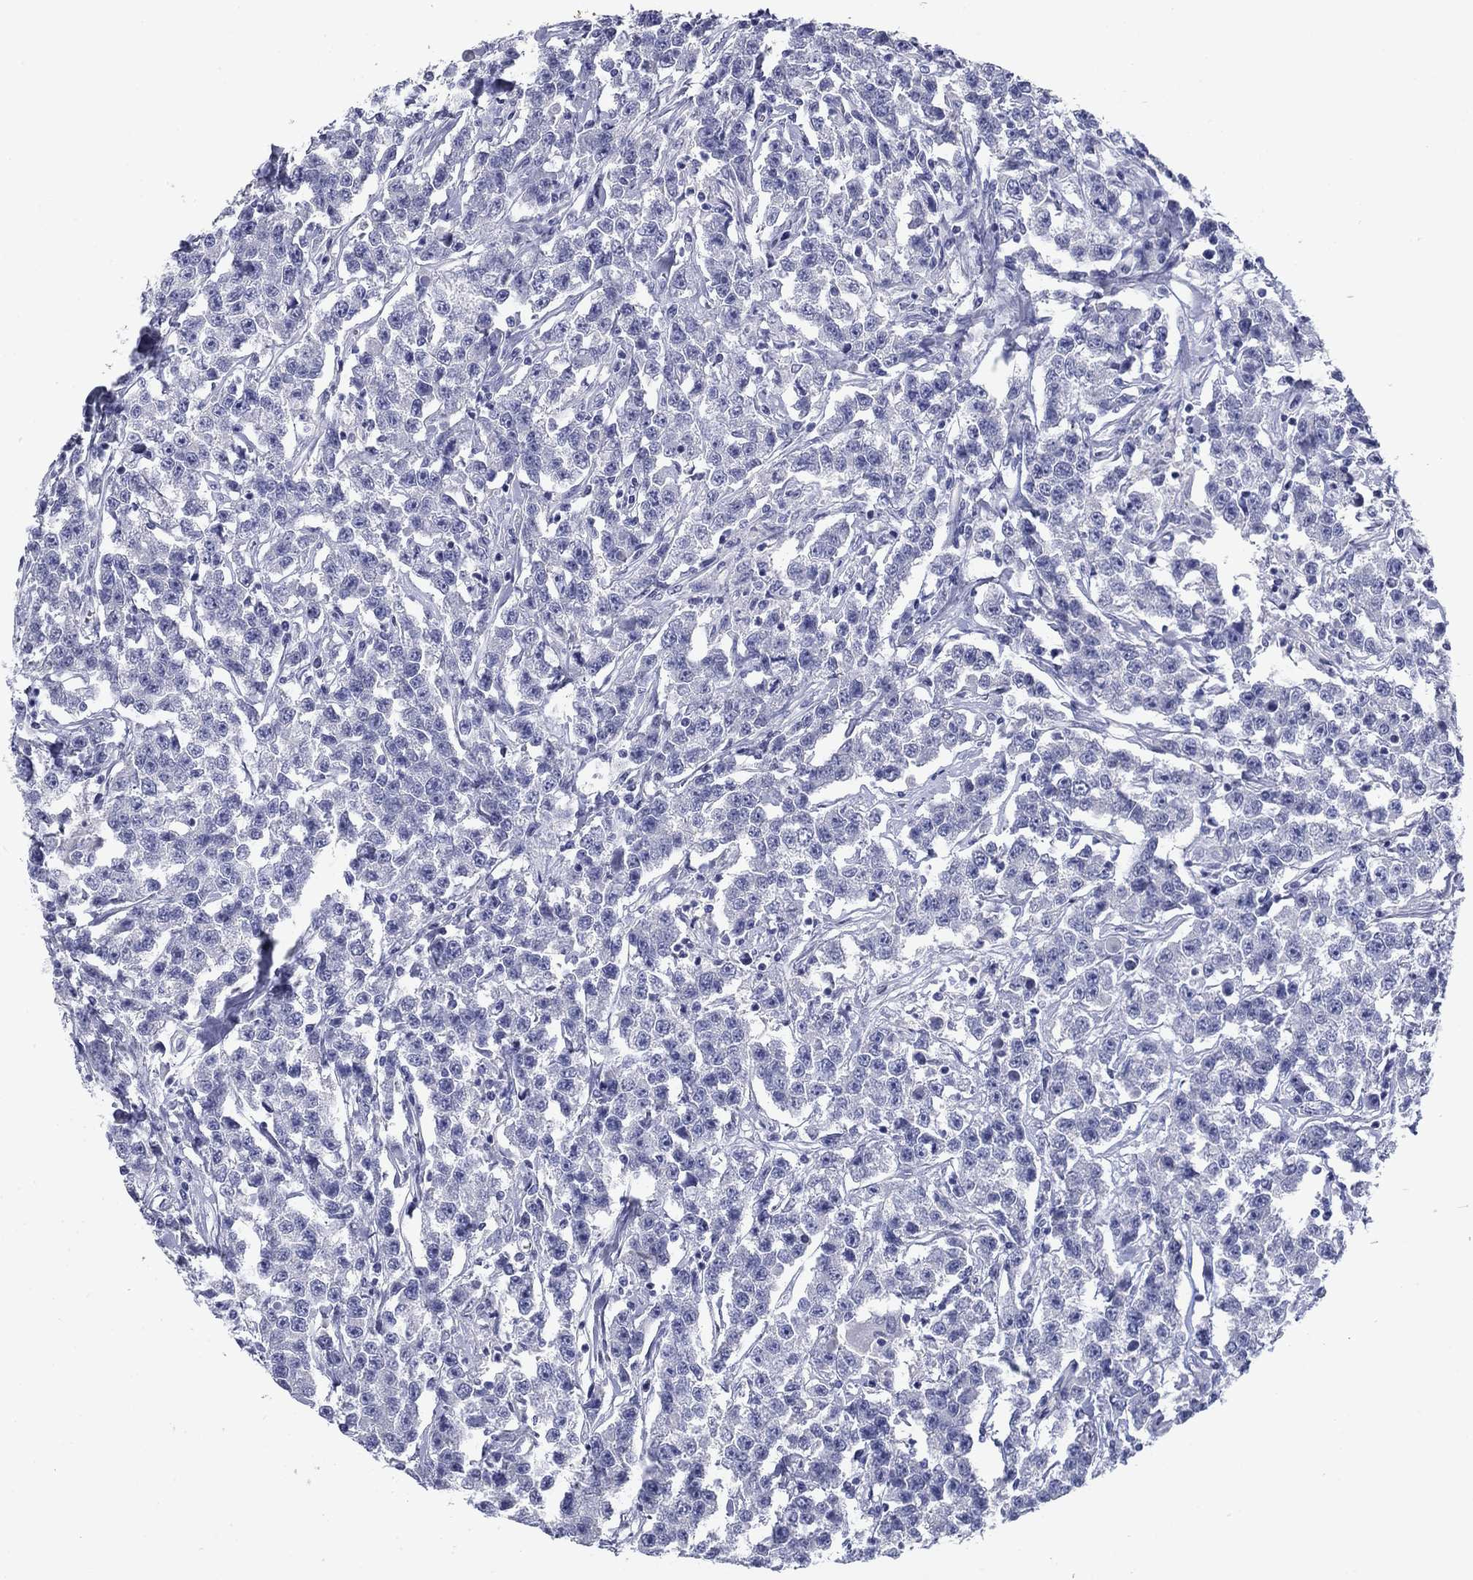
{"staining": {"intensity": "negative", "quantity": "none", "location": "none"}, "tissue": "testis cancer", "cell_type": "Tumor cells", "image_type": "cancer", "snomed": [{"axis": "morphology", "description": "Seminoma, NOS"}, {"axis": "topography", "description": "Testis"}], "caption": "An immunohistochemistry micrograph of testis cancer is shown. There is no staining in tumor cells of testis cancer.", "gene": "PRKCG", "patient": {"sex": "male", "age": 59}}